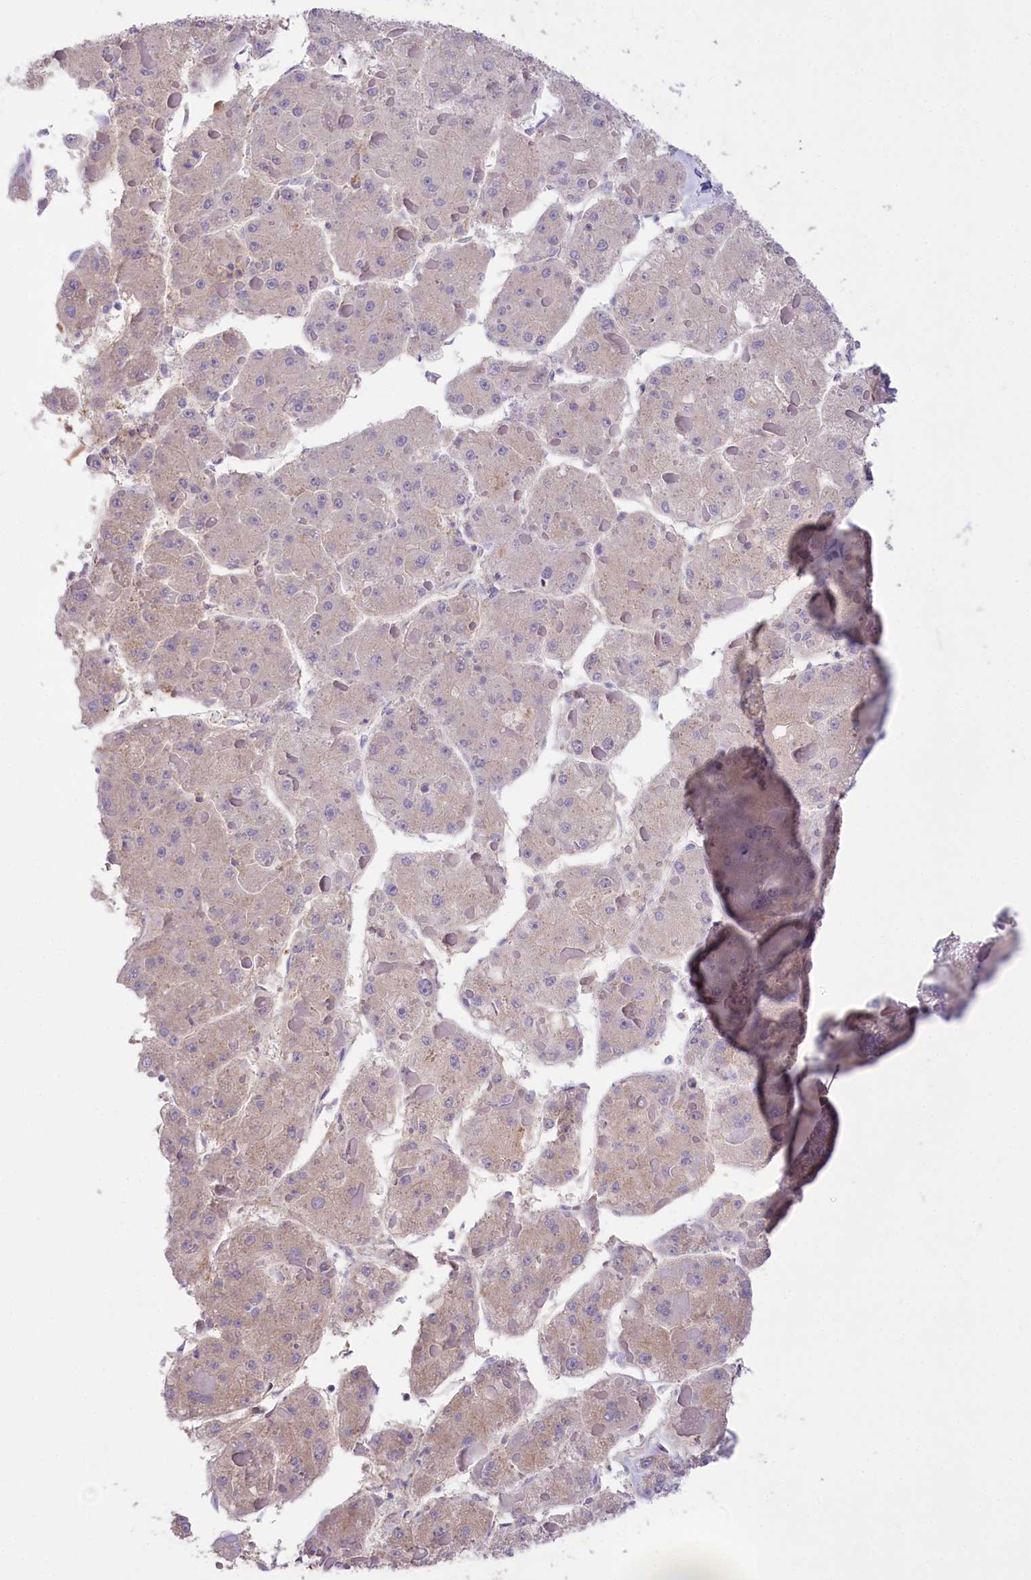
{"staining": {"intensity": "weak", "quantity": "25%-75%", "location": "cytoplasmic/membranous"}, "tissue": "liver cancer", "cell_type": "Tumor cells", "image_type": "cancer", "snomed": [{"axis": "morphology", "description": "Carcinoma, Hepatocellular, NOS"}, {"axis": "topography", "description": "Liver"}], "caption": "The micrograph demonstrates immunohistochemical staining of liver cancer. There is weak cytoplasmic/membranous positivity is identified in about 25%-75% of tumor cells. Nuclei are stained in blue.", "gene": "PRSS53", "patient": {"sex": "female", "age": 73}}